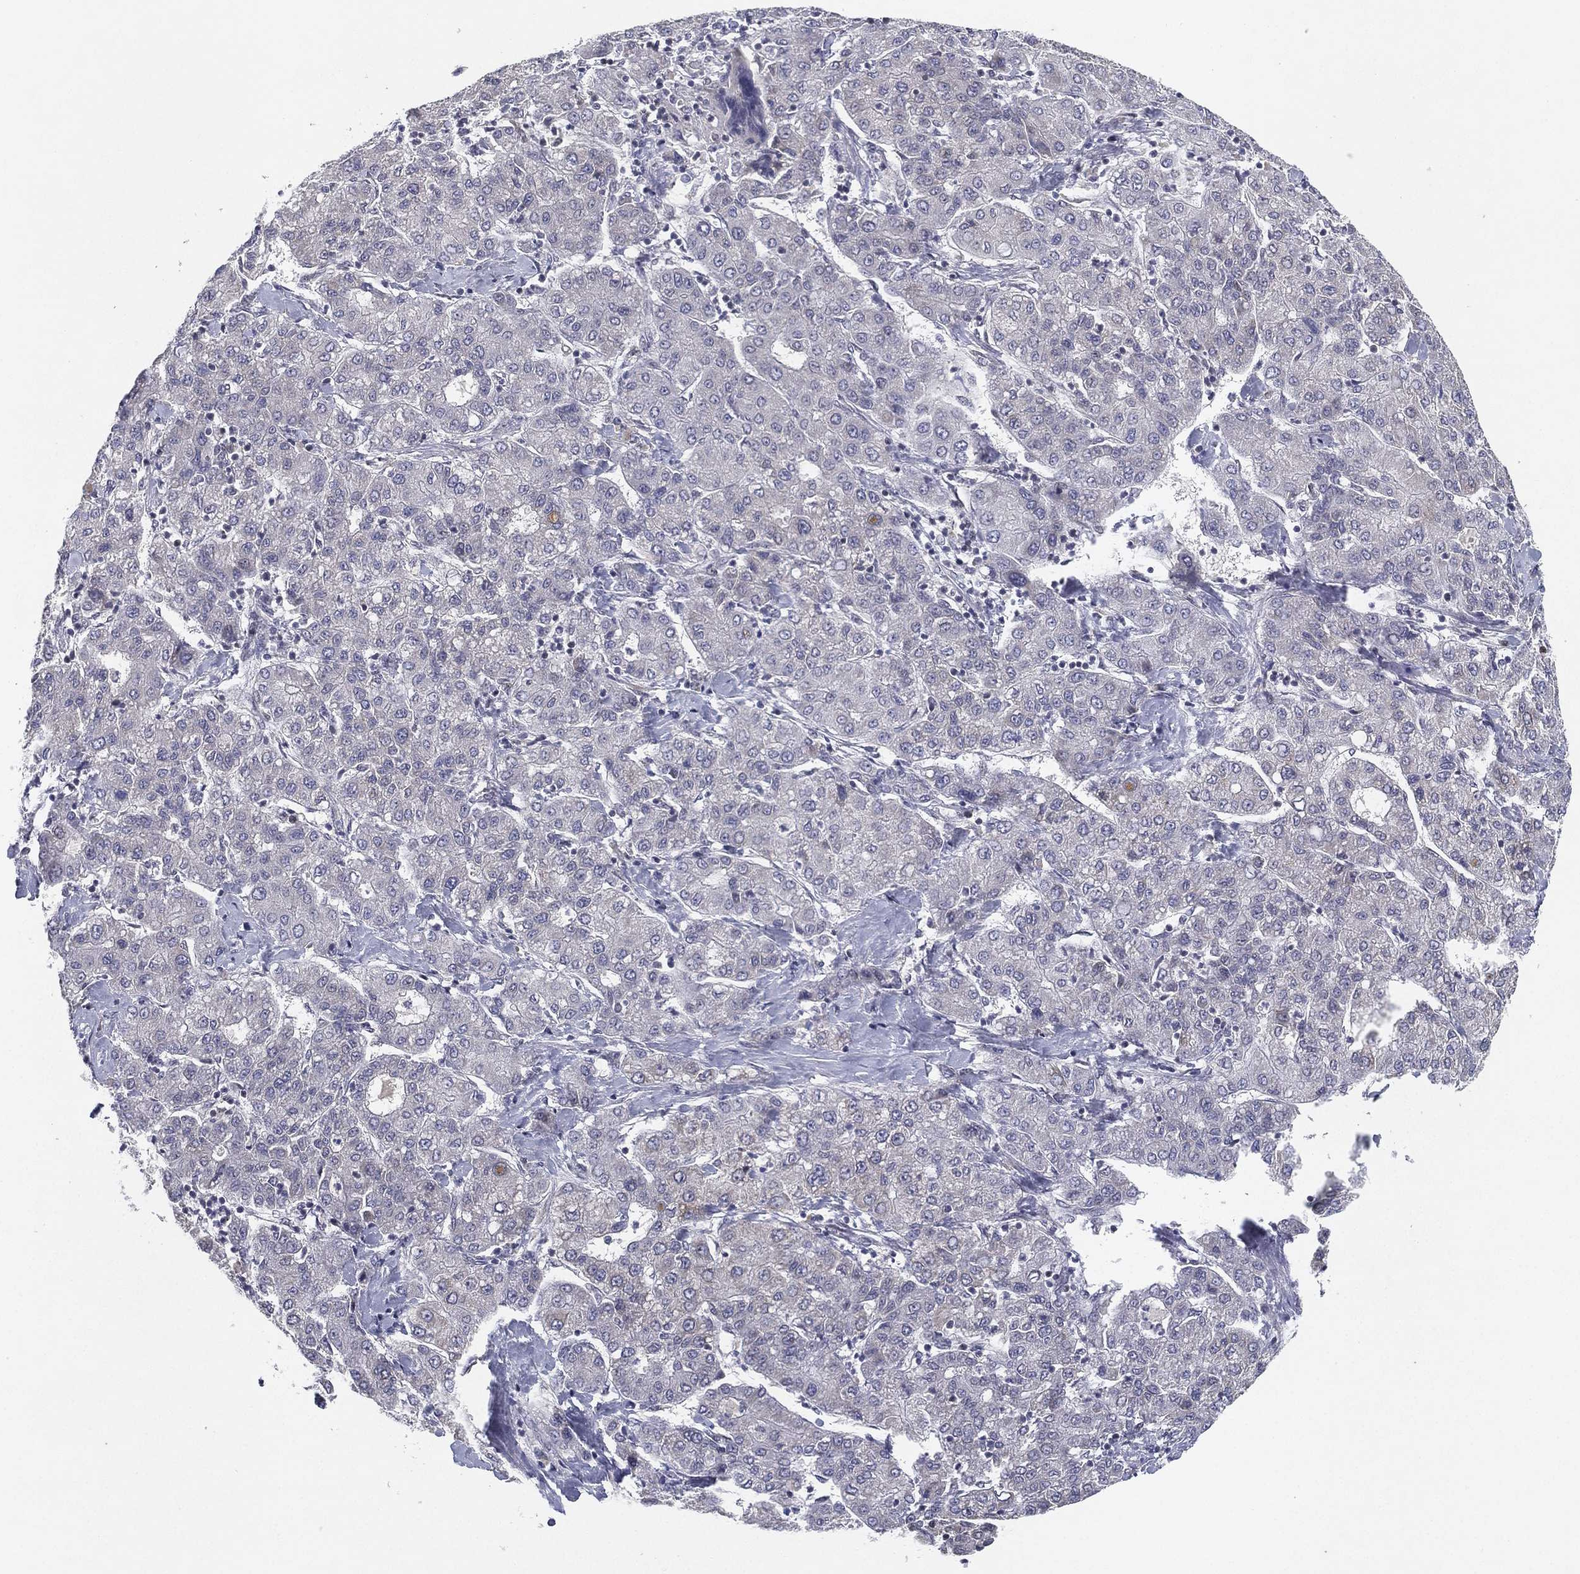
{"staining": {"intensity": "negative", "quantity": "none", "location": "none"}, "tissue": "liver cancer", "cell_type": "Tumor cells", "image_type": "cancer", "snomed": [{"axis": "morphology", "description": "Carcinoma, Hepatocellular, NOS"}, {"axis": "topography", "description": "Liver"}], "caption": "DAB (3,3'-diaminobenzidine) immunohistochemical staining of human liver cancer displays no significant expression in tumor cells.", "gene": "MS4A8", "patient": {"sex": "male", "age": 65}}